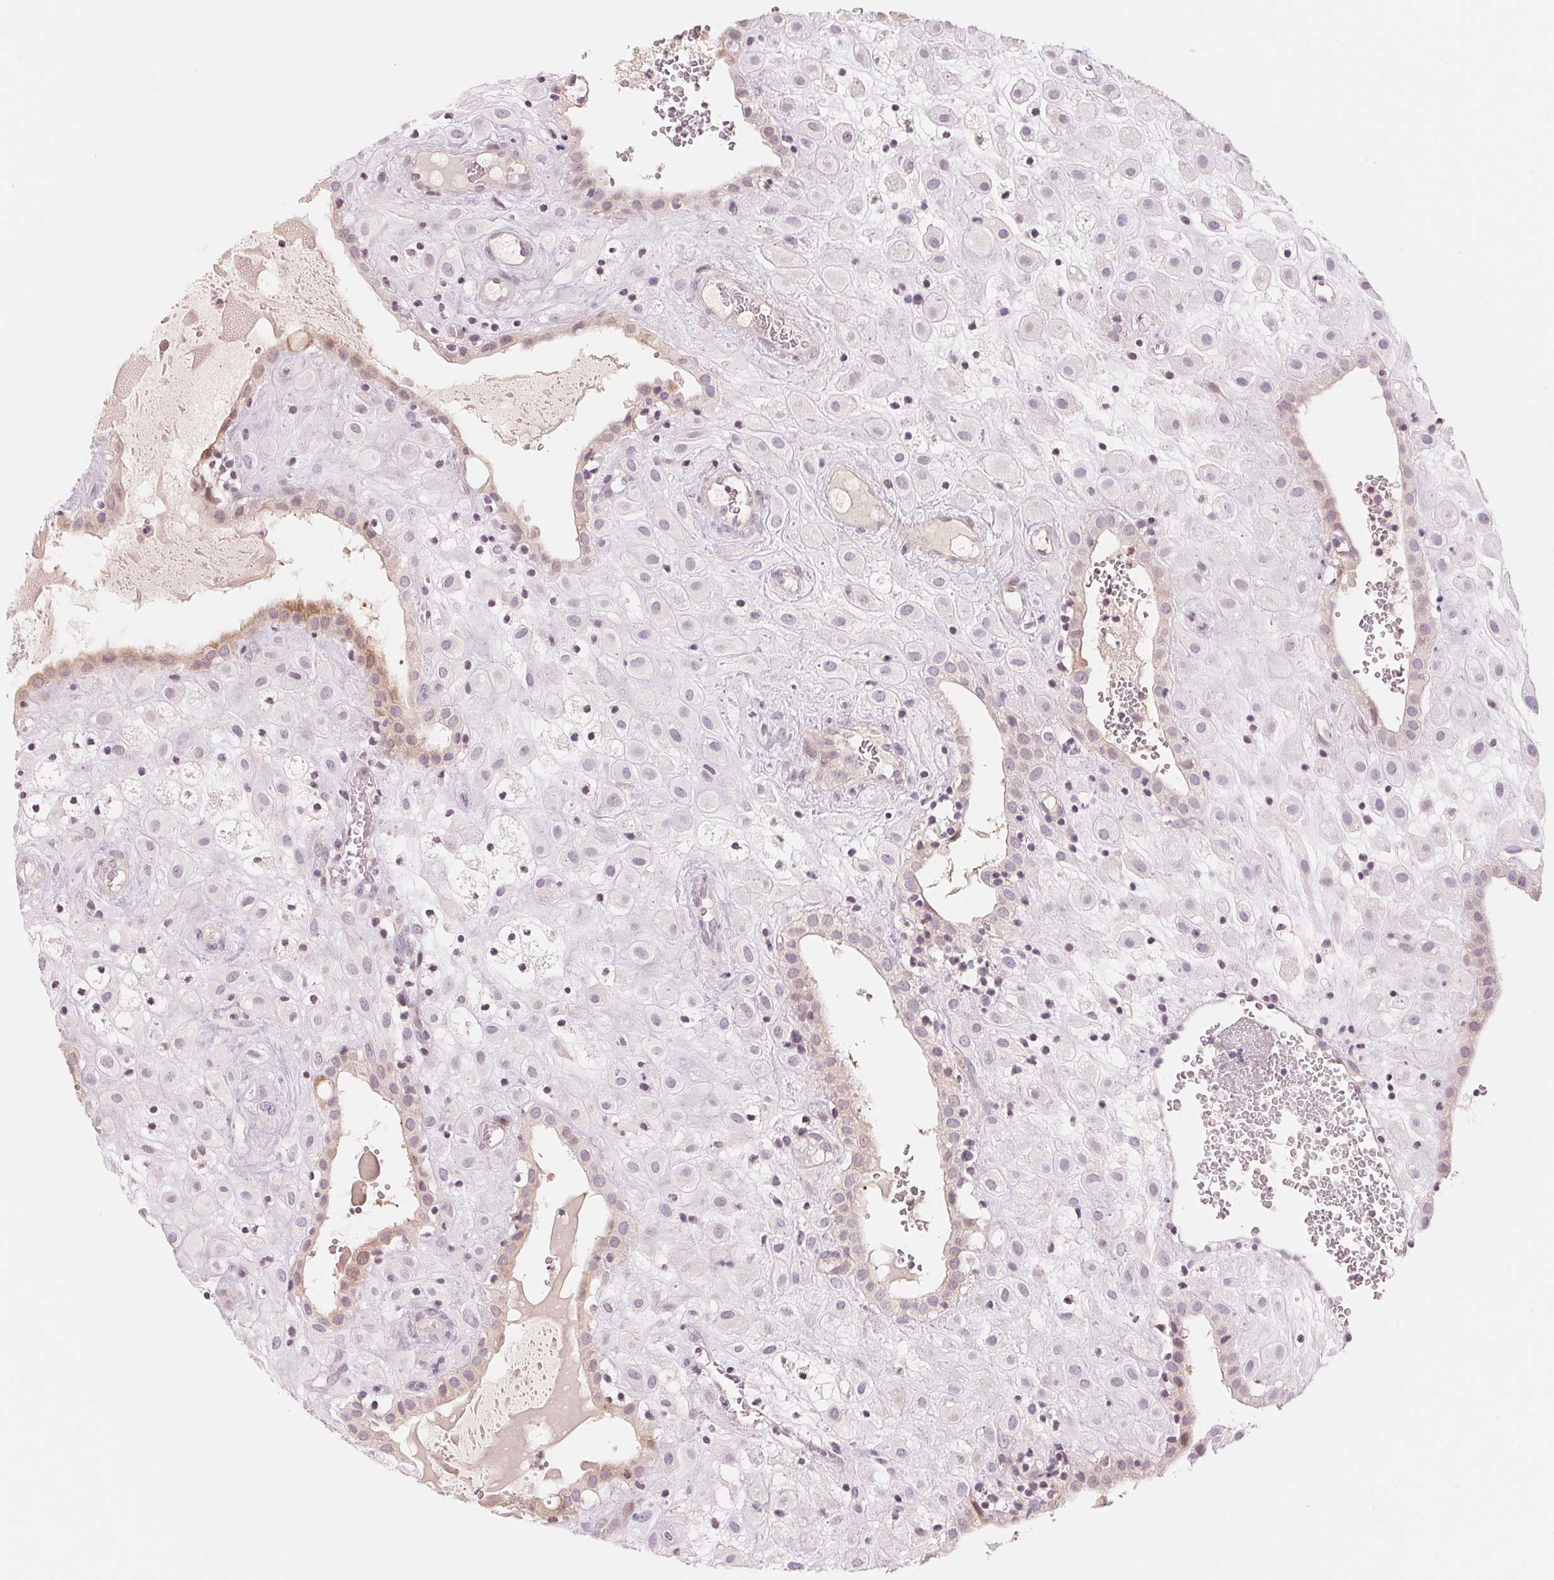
{"staining": {"intensity": "negative", "quantity": "none", "location": "none"}, "tissue": "placenta", "cell_type": "Decidual cells", "image_type": "normal", "snomed": [{"axis": "morphology", "description": "Normal tissue, NOS"}, {"axis": "topography", "description": "Placenta"}], "caption": "Protein analysis of unremarkable placenta reveals no significant expression in decidual cells. (IHC, brightfield microscopy, high magnification).", "gene": "SLC17A4", "patient": {"sex": "female", "age": 24}}